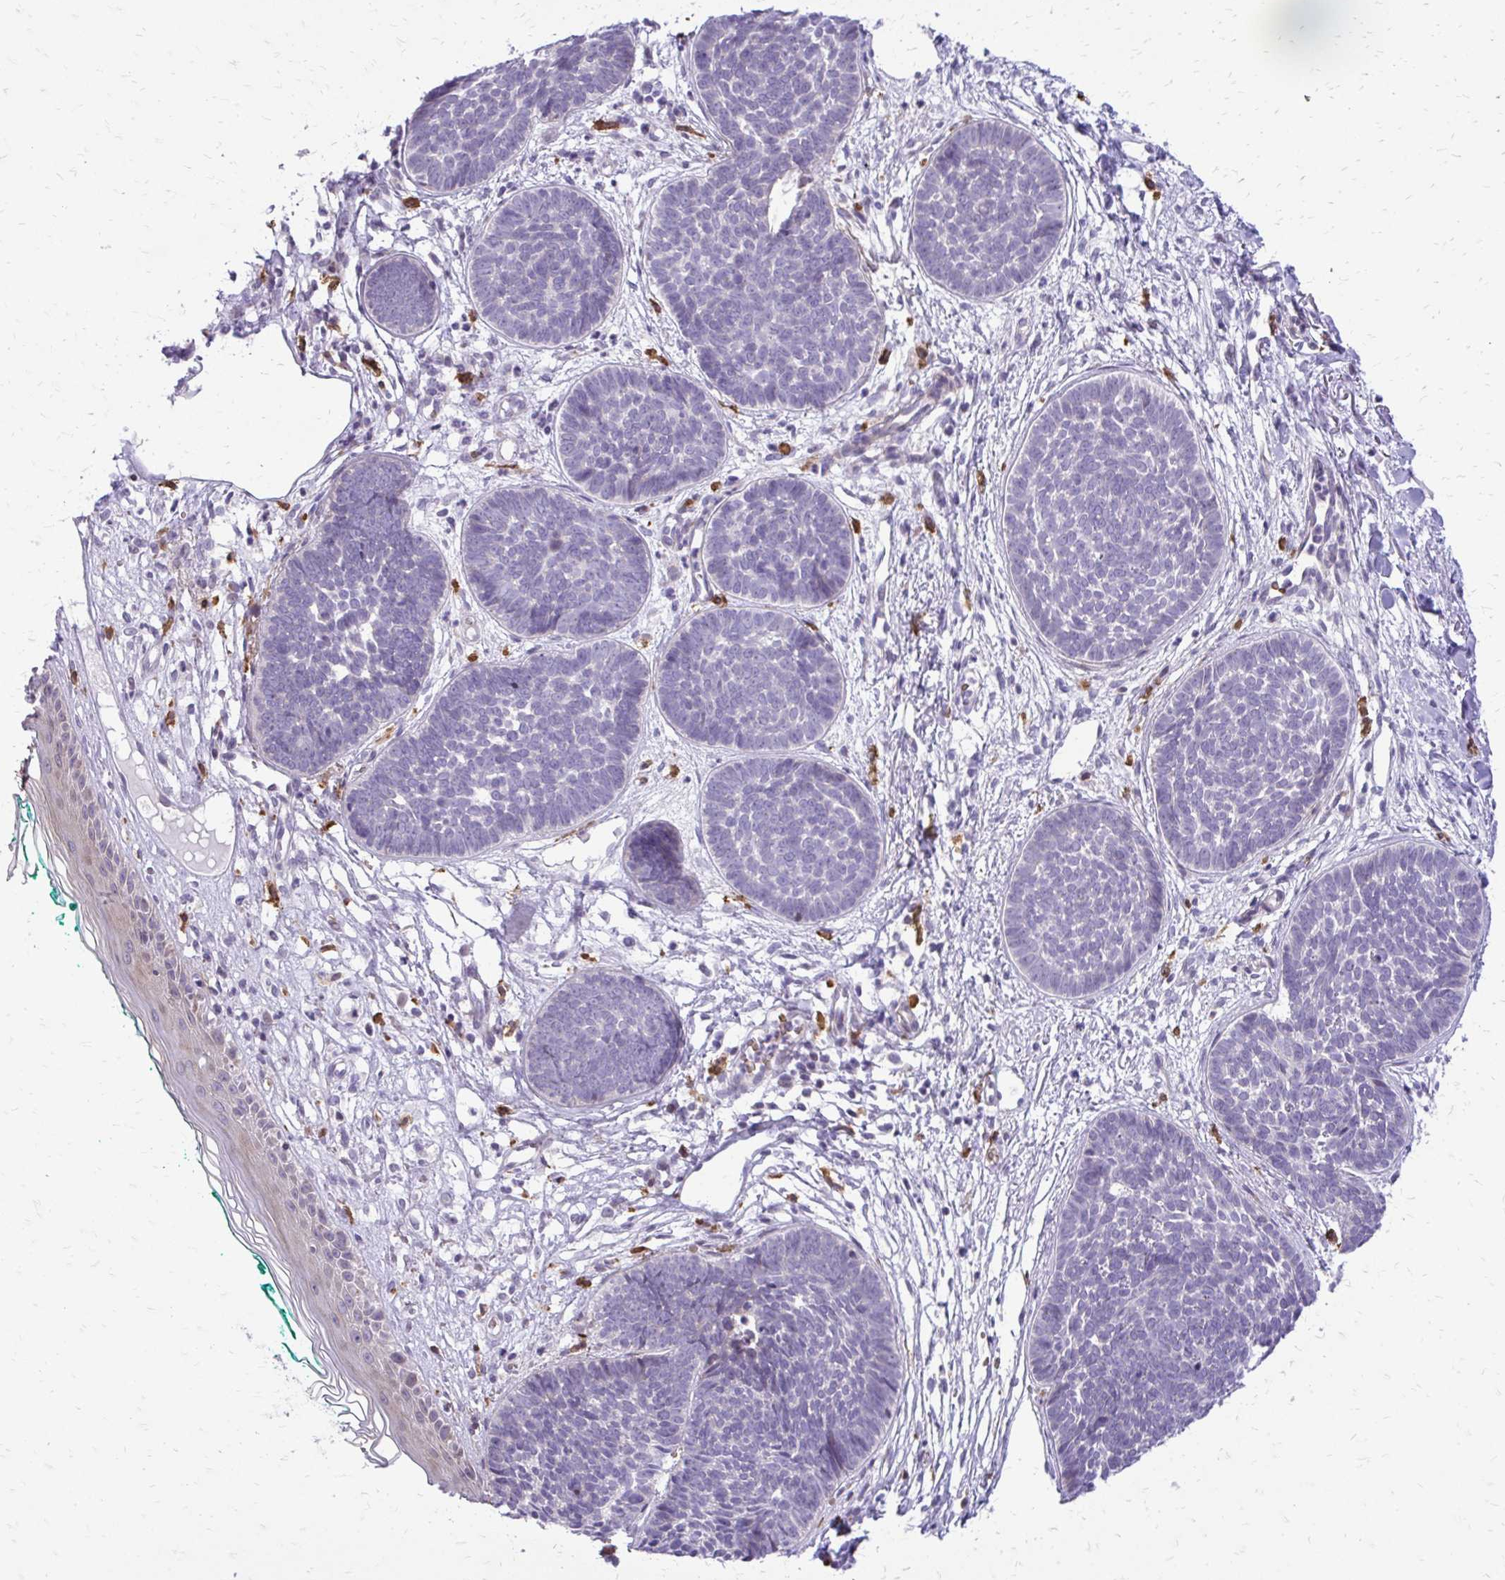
{"staining": {"intensity": "negative", "quantity": "none", "location": "none"}, "tissue": "skin cancer", "cell_type": "Tumor cells", "image_type": "cancer", "snomed": [{"axis": "morphology", "description": "Basal cell carcinoma"}, {"axis": "topography", "description": "Skin"}, {"axis": "topography", "description": "Skin of neck"}, {"axis": "topography", "description": "Skin of shoulder"}, {"axis": "topography", "description": "Skin of back"}], "caption": "Immunohistochemistry (IHC) image of neoplastic tissue: human skin basal cell carcinoma stained with DAB displays no significant protein staining in tumor cells. (Brightfield microscopy of DAB IHC at high magnification).", "gene": "FUNDC2", "patient": {"sex": "male", "age": 80}}